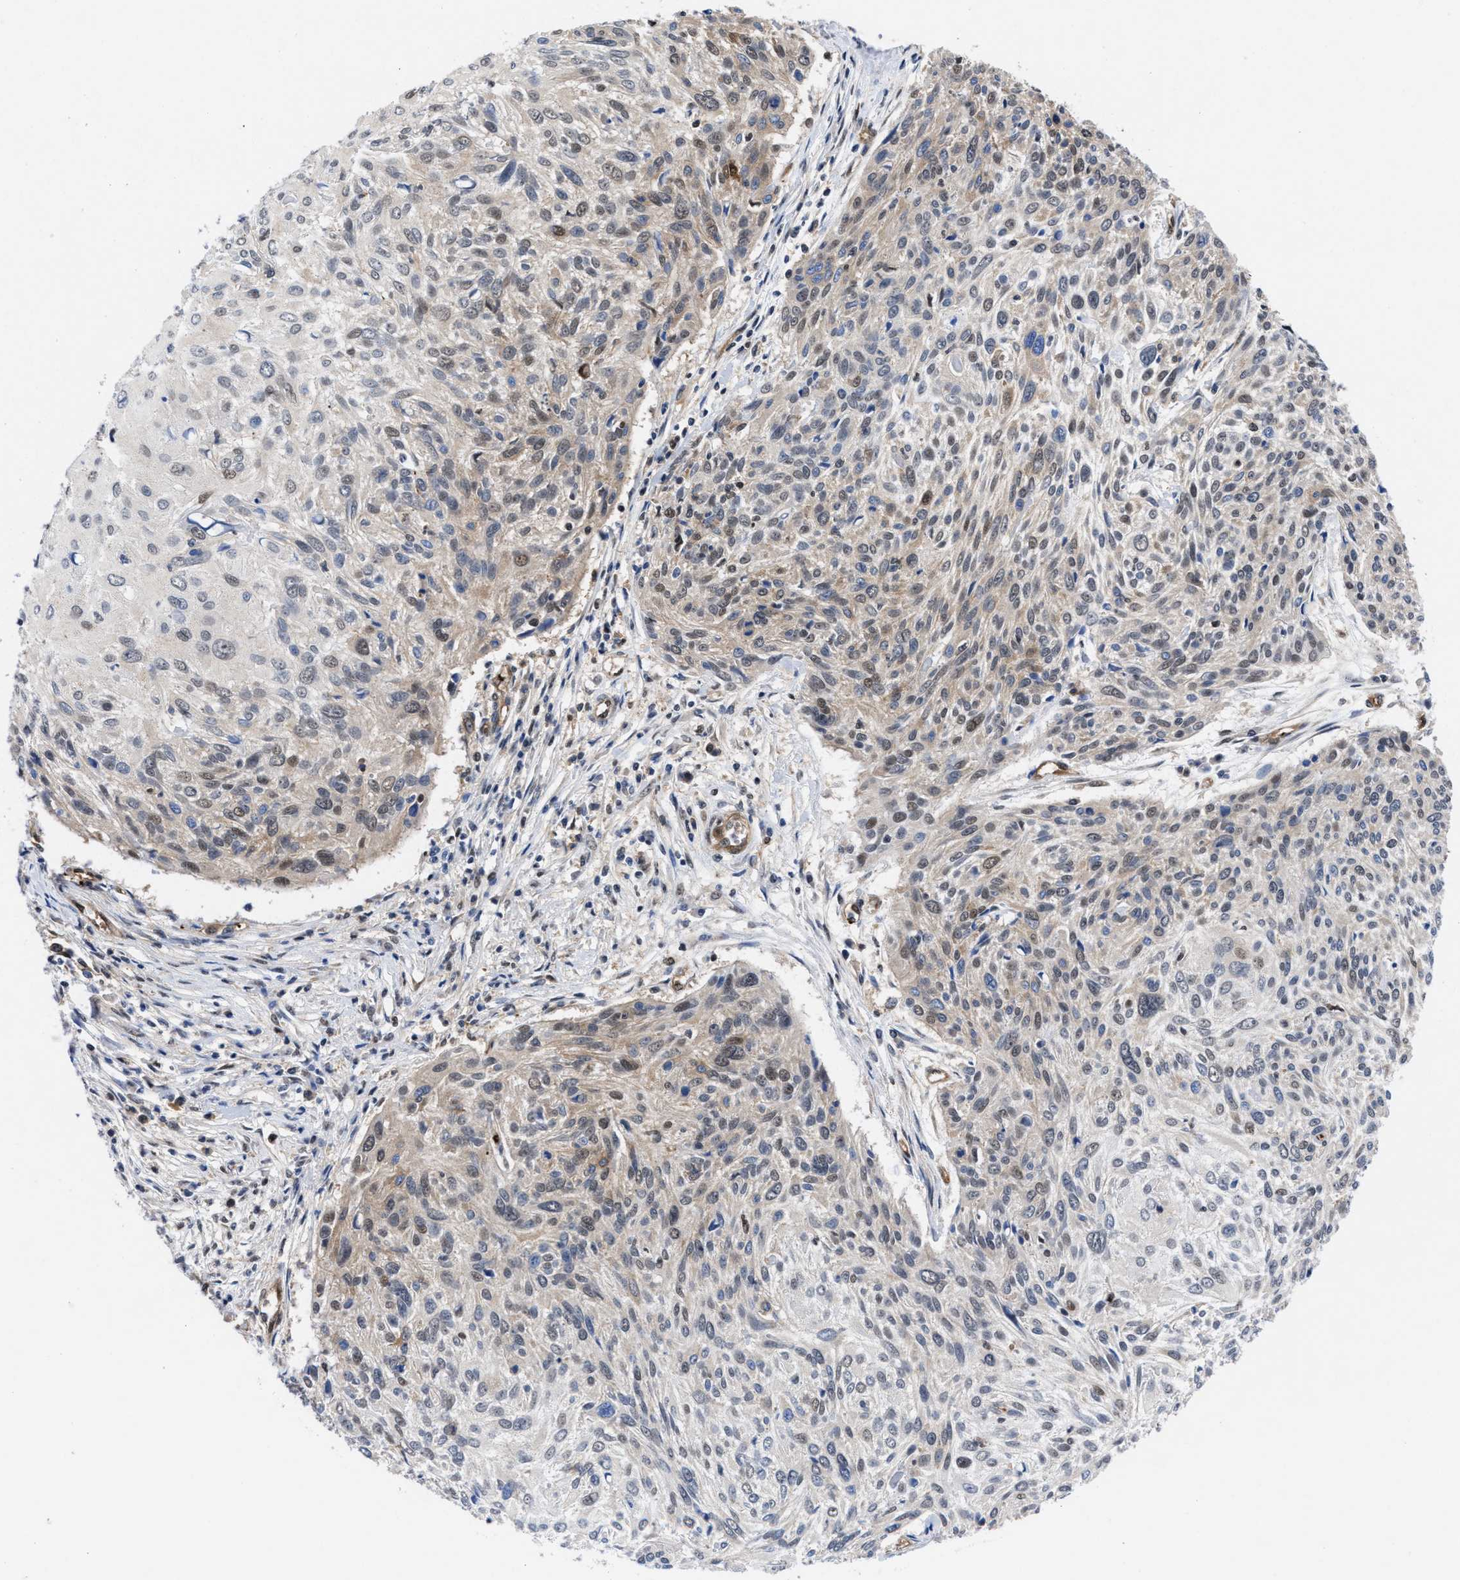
{"staining": {"intensity": "weak", "quantity": "25%-75%", "location": "cytoplasmic/membranous,nuclear"}, "tissue": "cervical cancer", "cell_type": "Tumor cells", "image_type": "cancer", "snomed": [{"axis": "morphology", "description": "Squamous cell carcinoma, NOS"}, {"axis": "topography", "description": "Cervix"}], "caption": "DAB (3,3'-diaminobenzidine) immunohistochemical staining of cervical squamous cell carcinoma displays weak cytoplasmic/membranous and nuclear protein positivity in about 25%-75% of tumor cells.", "gene": "ACLY", "patient": {"sex": "female", "age": 51}}